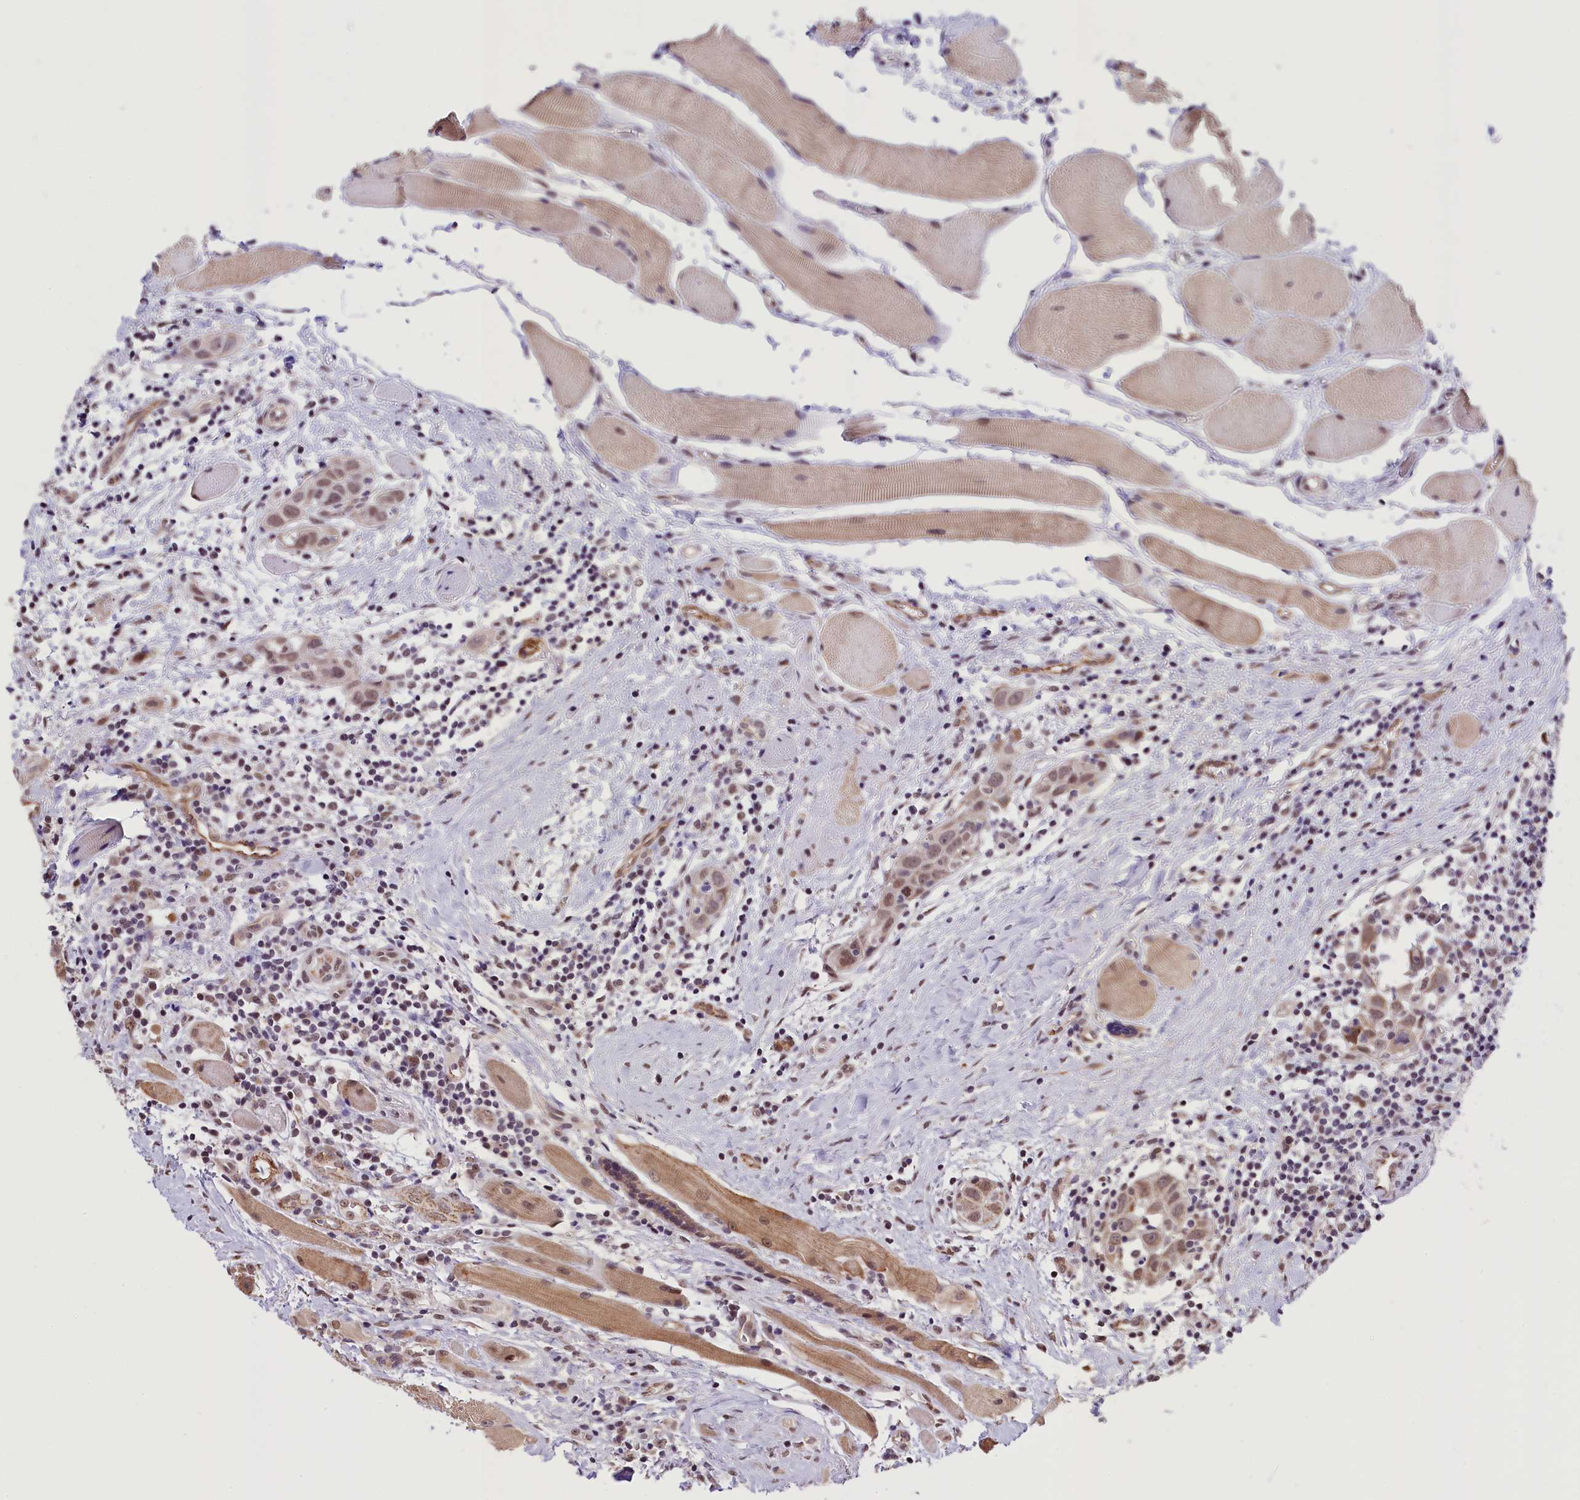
{"staining": {"intensity": "weak", "quantity": ">75%", "location": "cytoplasmic/membranous,nuclear"}, "tissue": "head and neck cancer", "cell_type": "Tumor cells", "image_type": "cancer", "snomed": [{"axis": "morphology", "description": "Squamous cell carcinoma, NOS"}, {"axis": "topography", "description": "Oral tissue"}, {"axis": "topography", "description": "Head-Neck"}], "caption": "Protein staining of head and neck cancer (squamous cell carcinoma) tissue reveals weak cytoplasmic/membranous and nuclear staining in approximately >75% of tumor cells.", "gene": "MRPL54", "patient": {"sex": "female", "age": 50}}